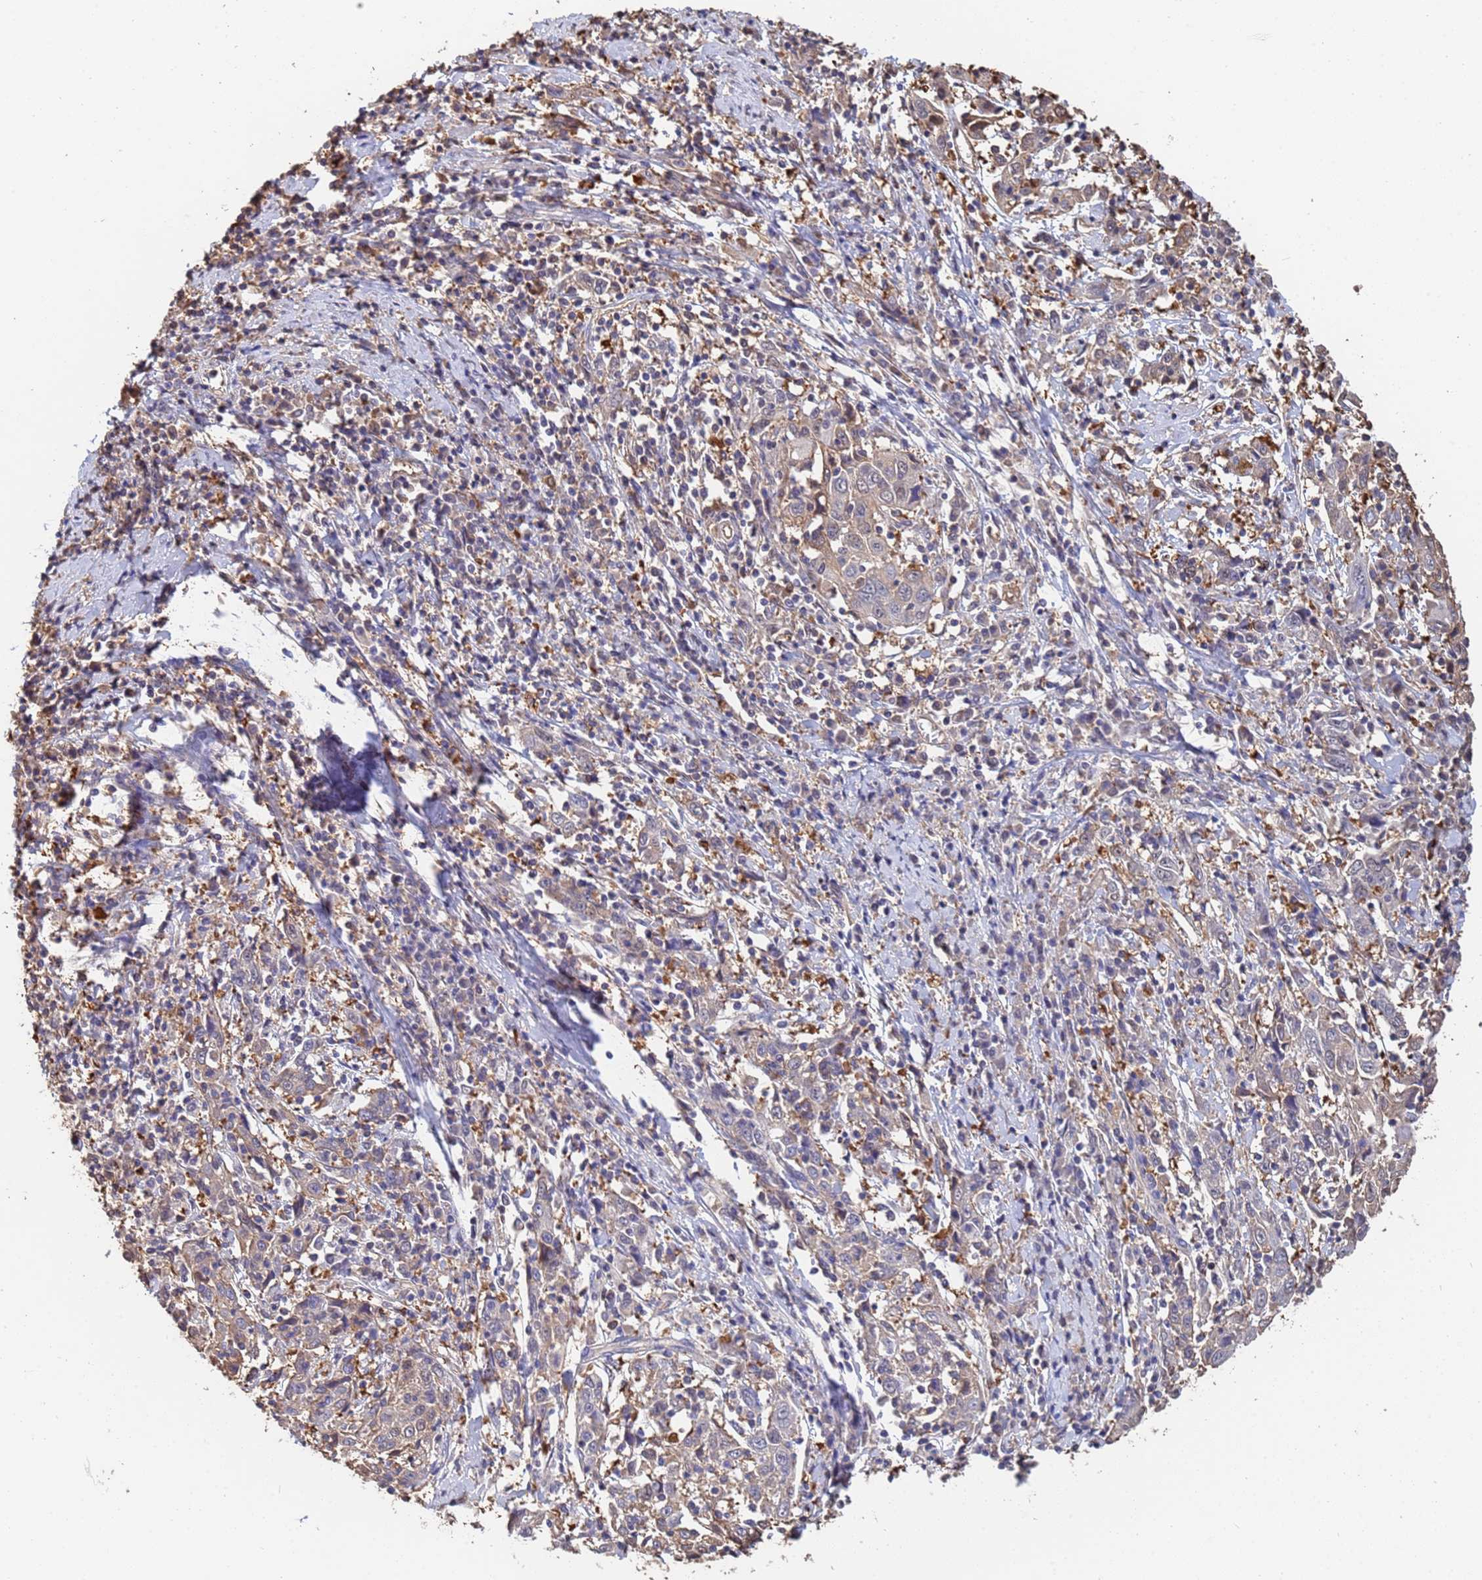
{"staining": {"intensity": "weak", "quantity": "<25%", "location": "cytoplasmic/membranous"}, "tissue": "cervical cancer", "cell_type": "Tumor cells", "image_type": "cancer", "snomed": [{"axis": "morphology", "description": "Squamous cell carcinoma, NOS"}, {"axis": "topography", "description": "Cervix"}], "caption": "IHC histopathology image of neoplastic tissue: cervical squamous cell carcinoma stained with DAB (3,3'-diaminobenzidine) demonstrates no significant protein staining in tumor cells.", "gene": "FAM25A", "patient": {"sex": "female", "age": 46}}